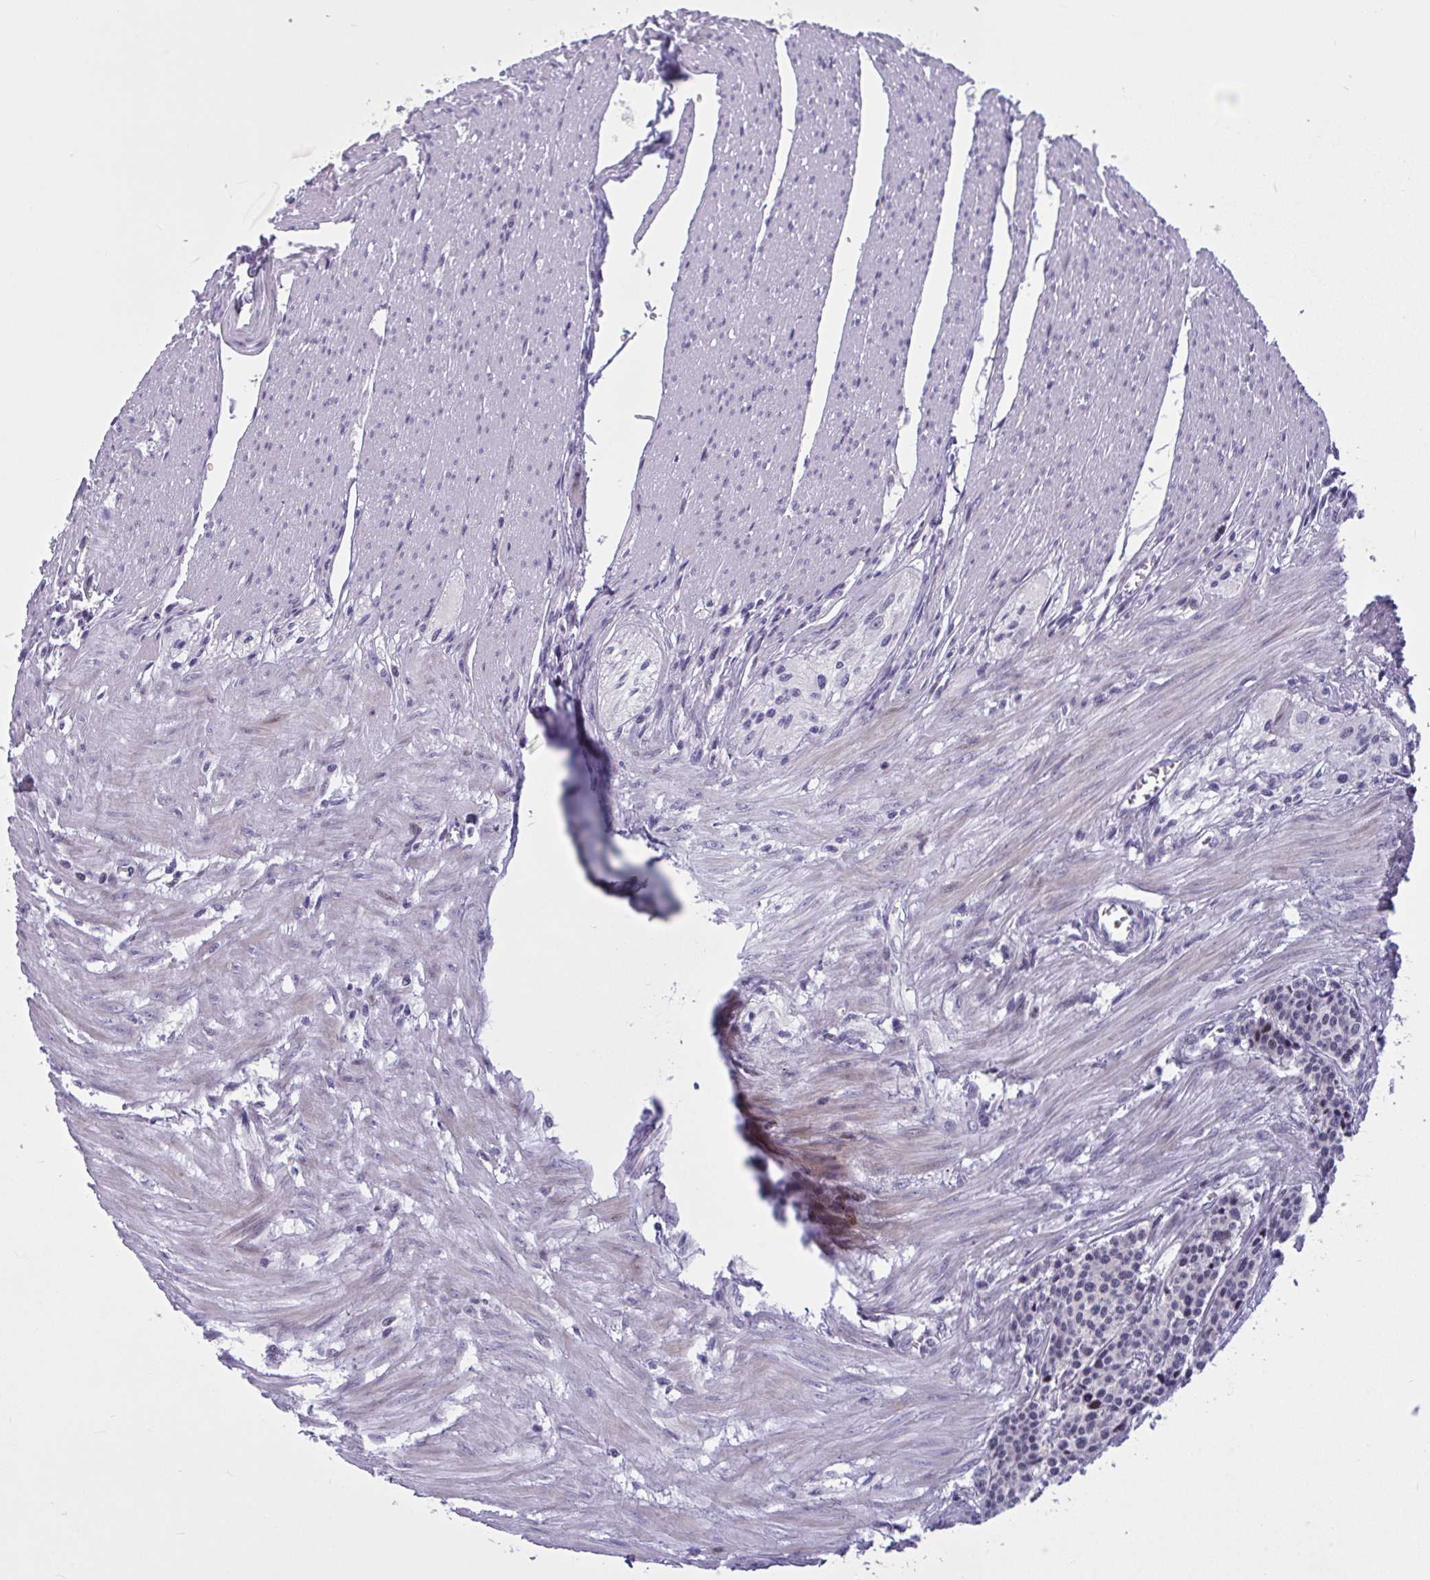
{"staining": {"intensity": "strong", "quantity": "<25%", "location": "nuclear"}, "tissue": "carcinoid", "cell_type": "Tumor cells", "image_type": "cancer", "snomed": [{"axis": "morphology", "description": "Carcinoid, malignant, NOS"}, {"axis": "topography", "description": "Small intestine"}], "caption": "Approximately <25% of tumor cells in human malignant carcinoid demonstrate strong nuclear protein expression as visualized by brown immunohistochemical staining.", "gene": "RBL1", "patient": {"sex": "male", "age": 73}}